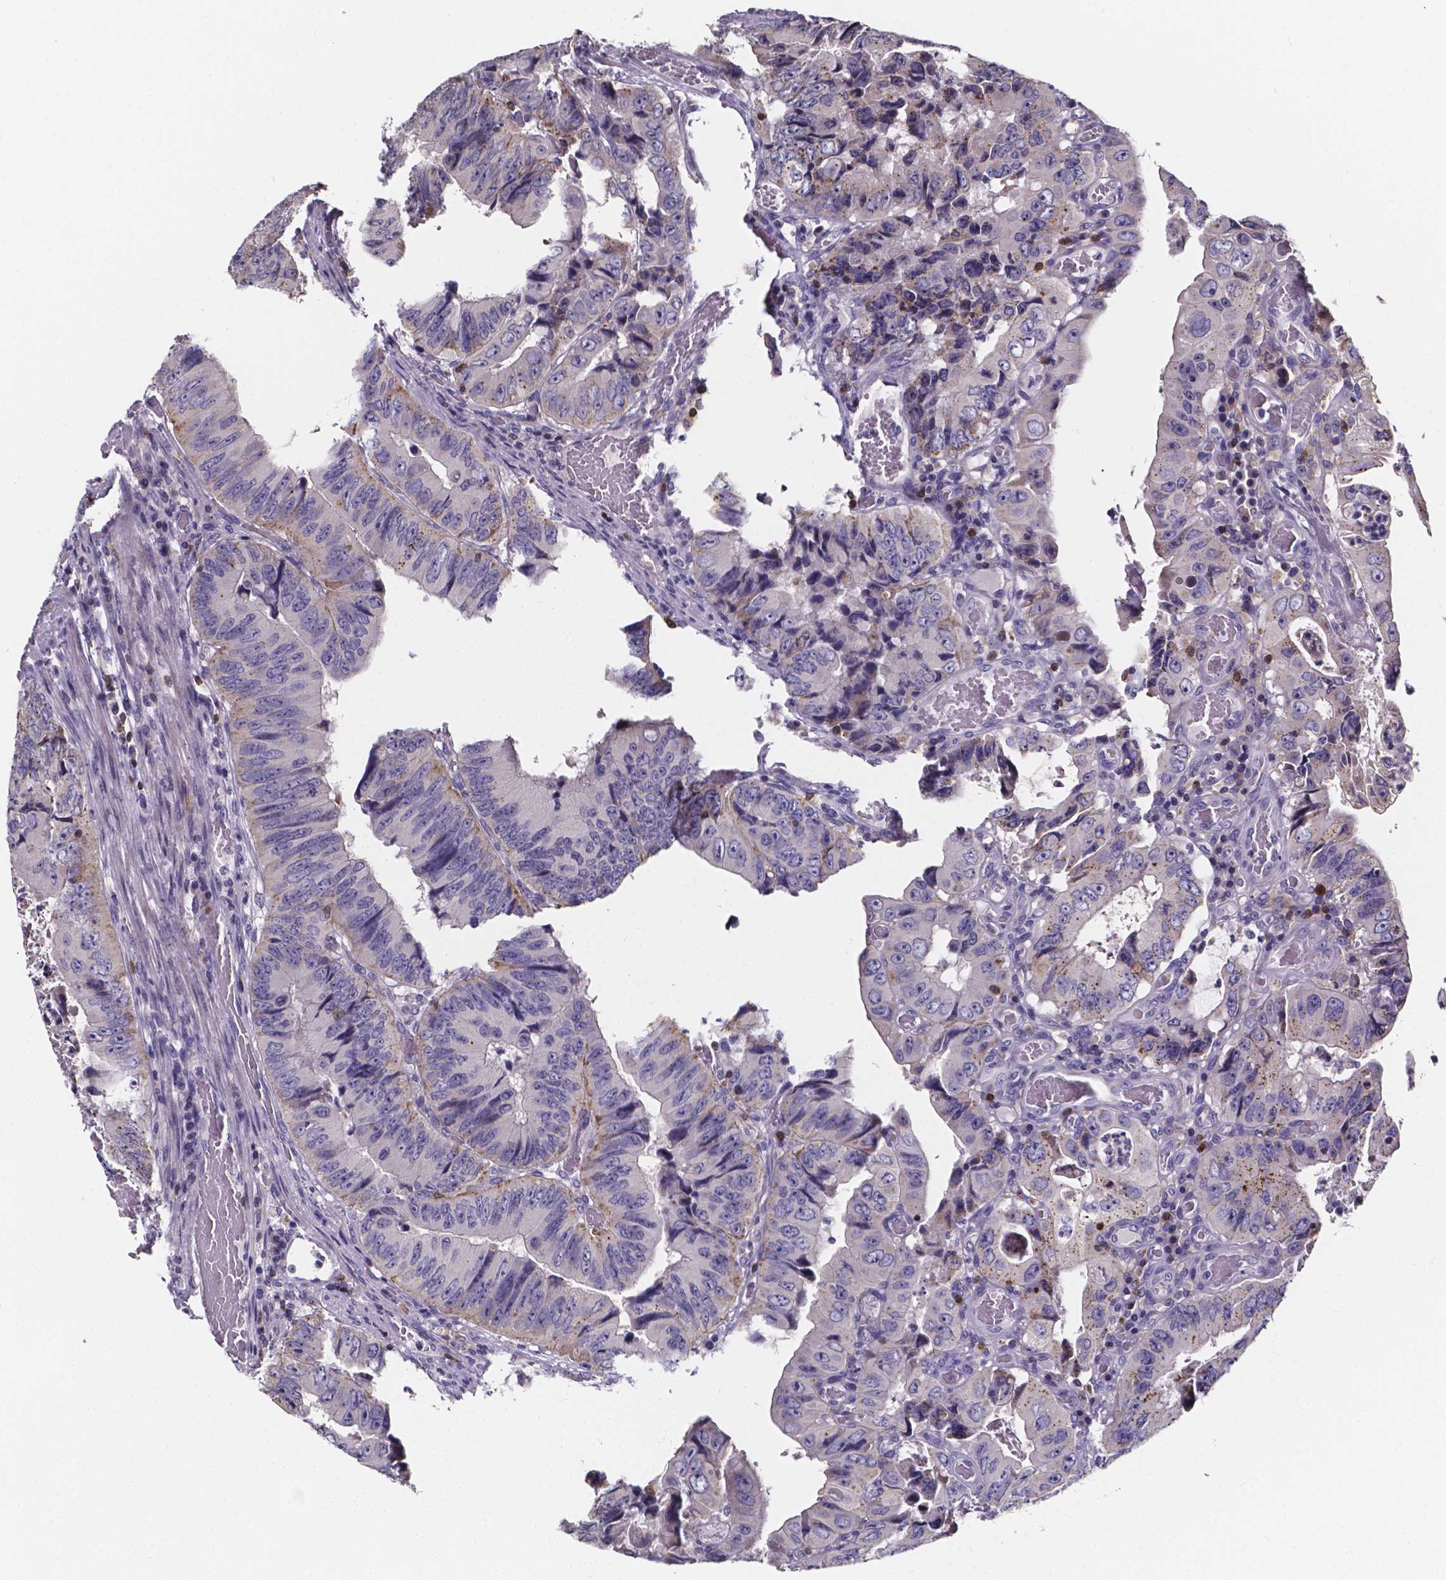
{"staining": {"intensity": "moderate", "quantity": "<25%", "location": "cytoplasmic/membranous"}, "tissue": "colorectal cancer", "cell_type": "Tumor cells", "image_type": "cancer", "snomed": [{"axis": "morphology", "description": "Adenocarcinoma, NOS"}, {"axis": "topography", "description": "Colon"}], "caption": "Colorectal cancer tissue demonstrates moderate cytoplasmic/membranous expression in about <25% of tumor cells", "gene": "THEMIS", "patient": {"sex": "female", "age": 84}}